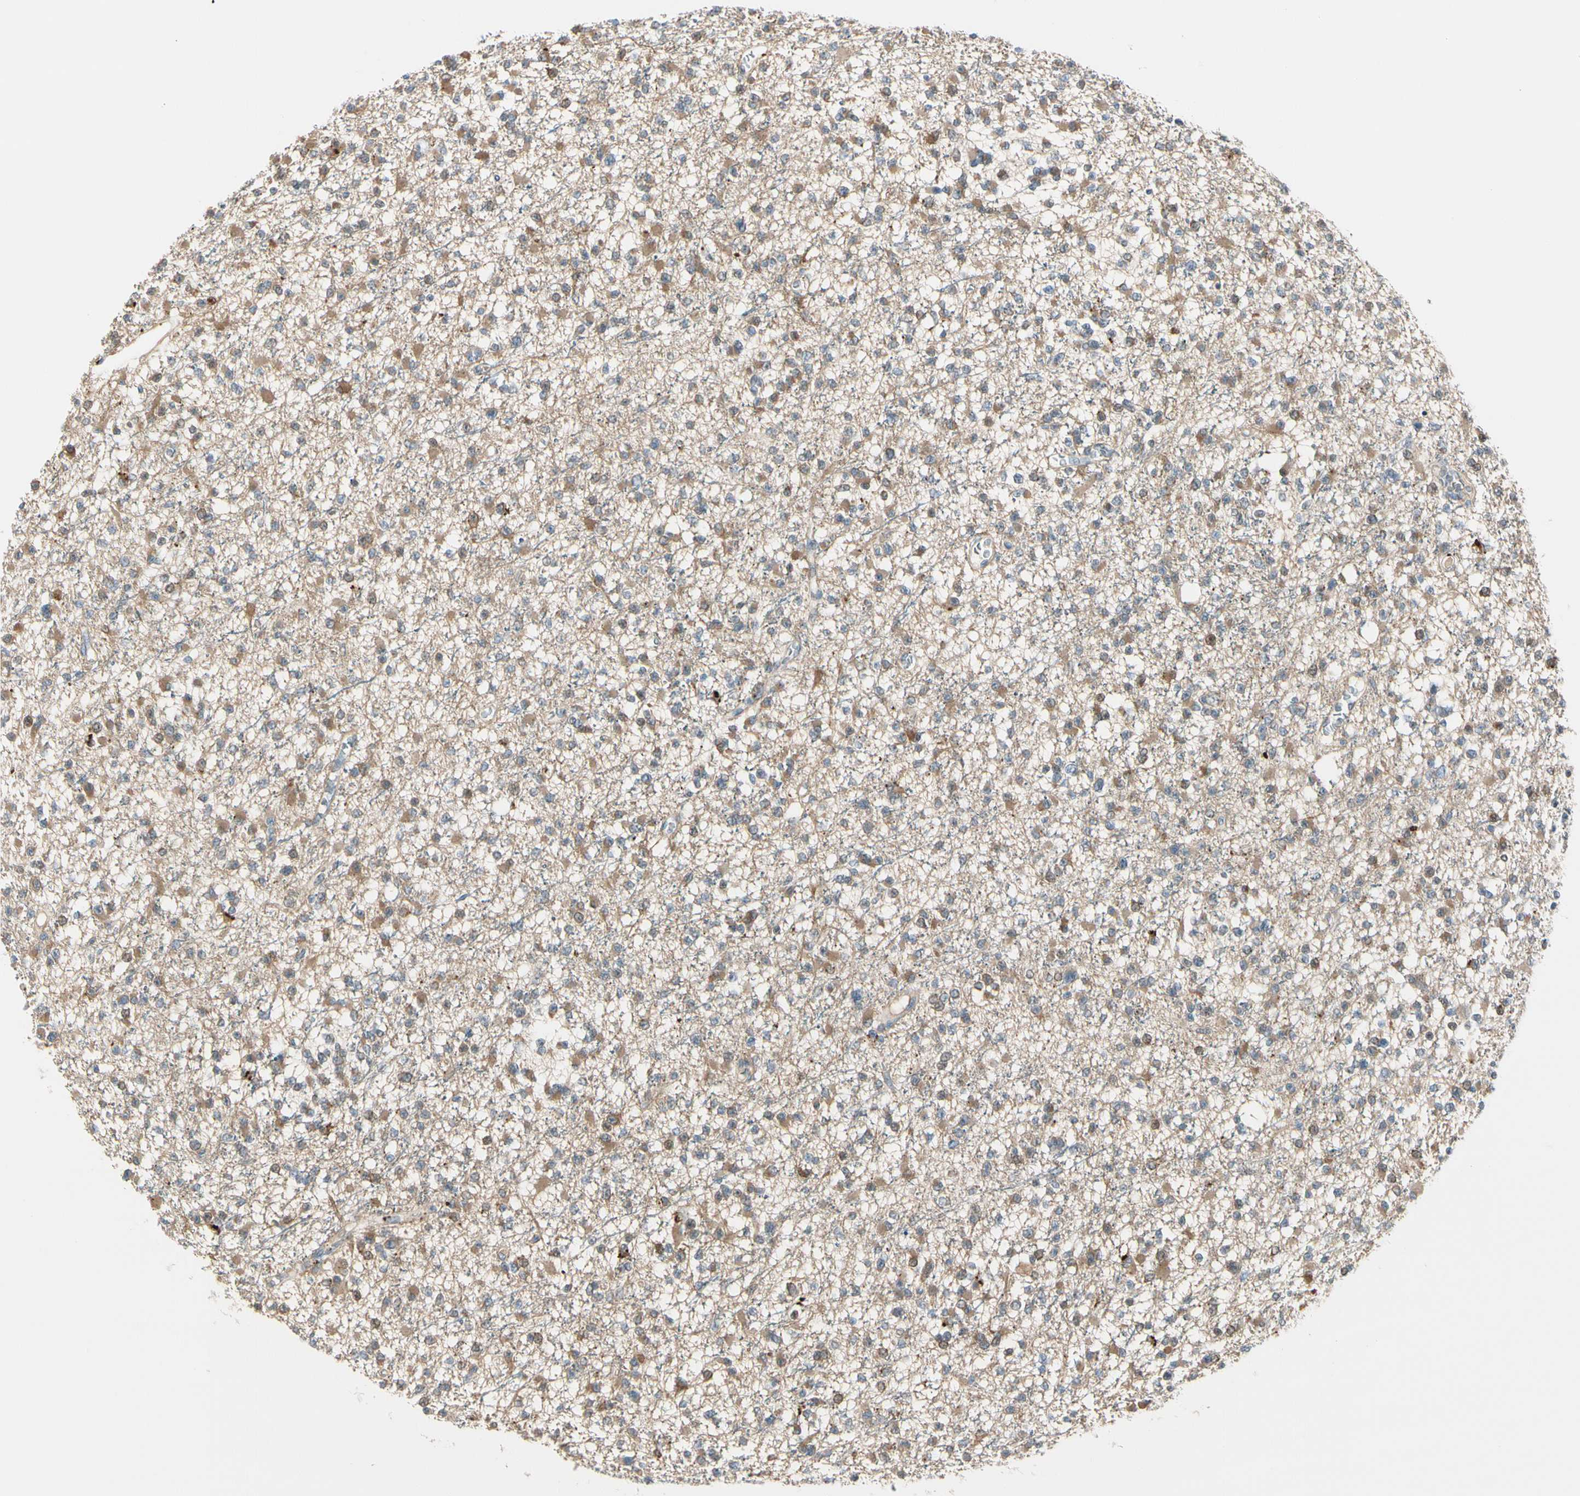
{"staining": {"intensity": "moderate", "quantity": "<25%", "location": "cytoplasmic/membranous"}, "tissue": "glioma", "cell_type": "Tumor cells", "image_type": "cancer", "snomed": [{"axis": "morphology", "description": "Glioma, malignant, Low grade"}, {"axis": "topography", "description": "Brain"}], "caption": "An immunohistochemistry micrograph of tumor tissue is shown. Protein staining in brown labels moderate cytoplasmic/membranous positivity in malignant glioma (low-grade) within tumor cells.", "gene": "PEBP1", "patient": {"sex": "female", "age": 22}}